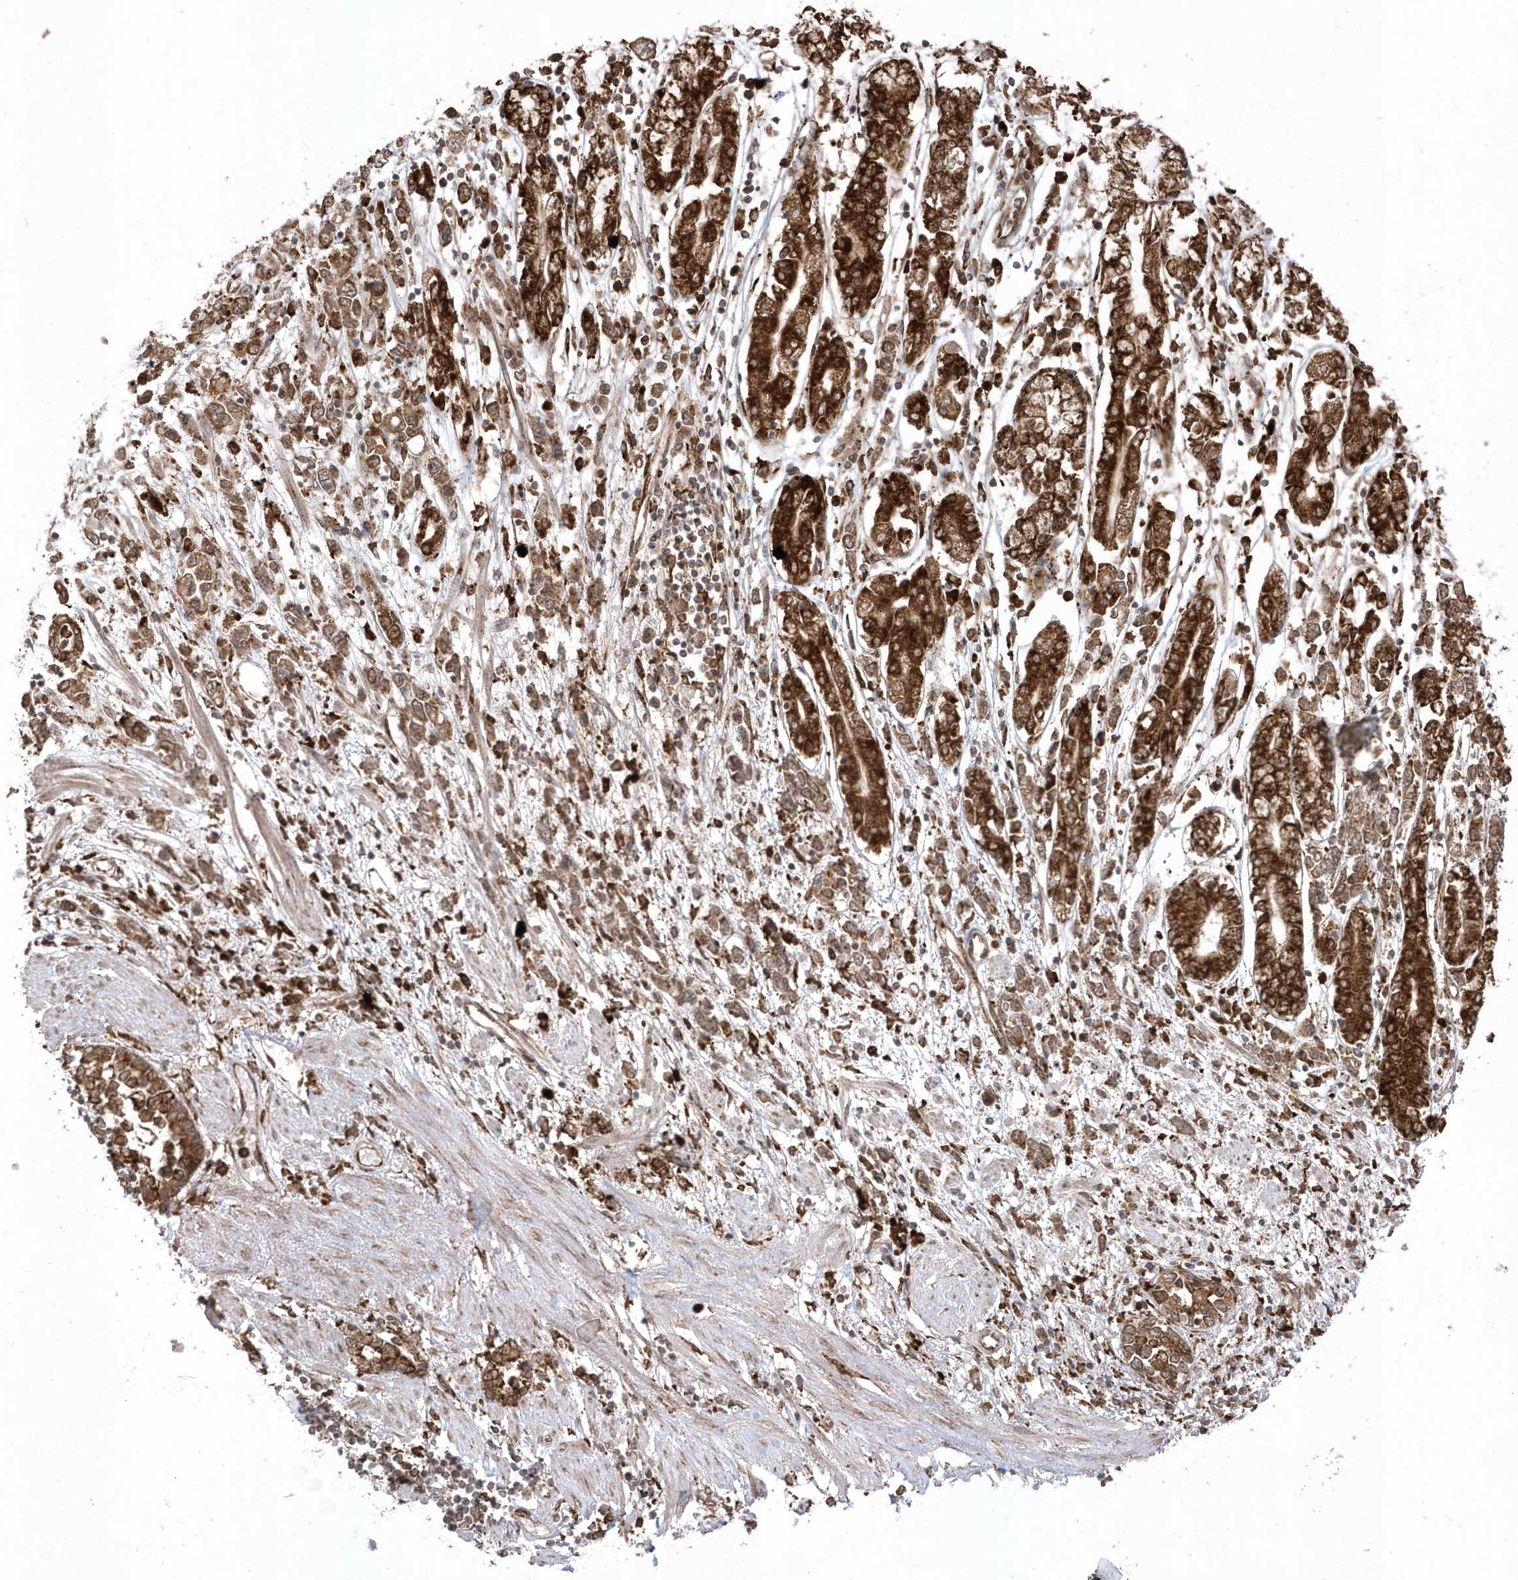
{"staining": {"intensity": "strong", "quantity": ">75%", "location": "cytoplasmic/membranous"}, "tissue": "stomach cancer", "cell_type": "Tumor cells", "image_type": "cancer", "snomed": [{"axis": "morphology", "description": "Adenocarcinoma, NOS"}, {"axis": "topography", "description": "Stomach"}], "caption": "Stomach adenocarcinoma stained with DAB (3,3'-diaminobenzidine) IHC exhibits high levels of strong cytoplasmic/membranous positivity in approximately >75% of tumor cells. (DAB (3,3'-diaminobenzidine) = brown stain, brightfield microscopy at high magnification).", "gene": "EPC2", "patient": {"sex": "female", "age": 76}}